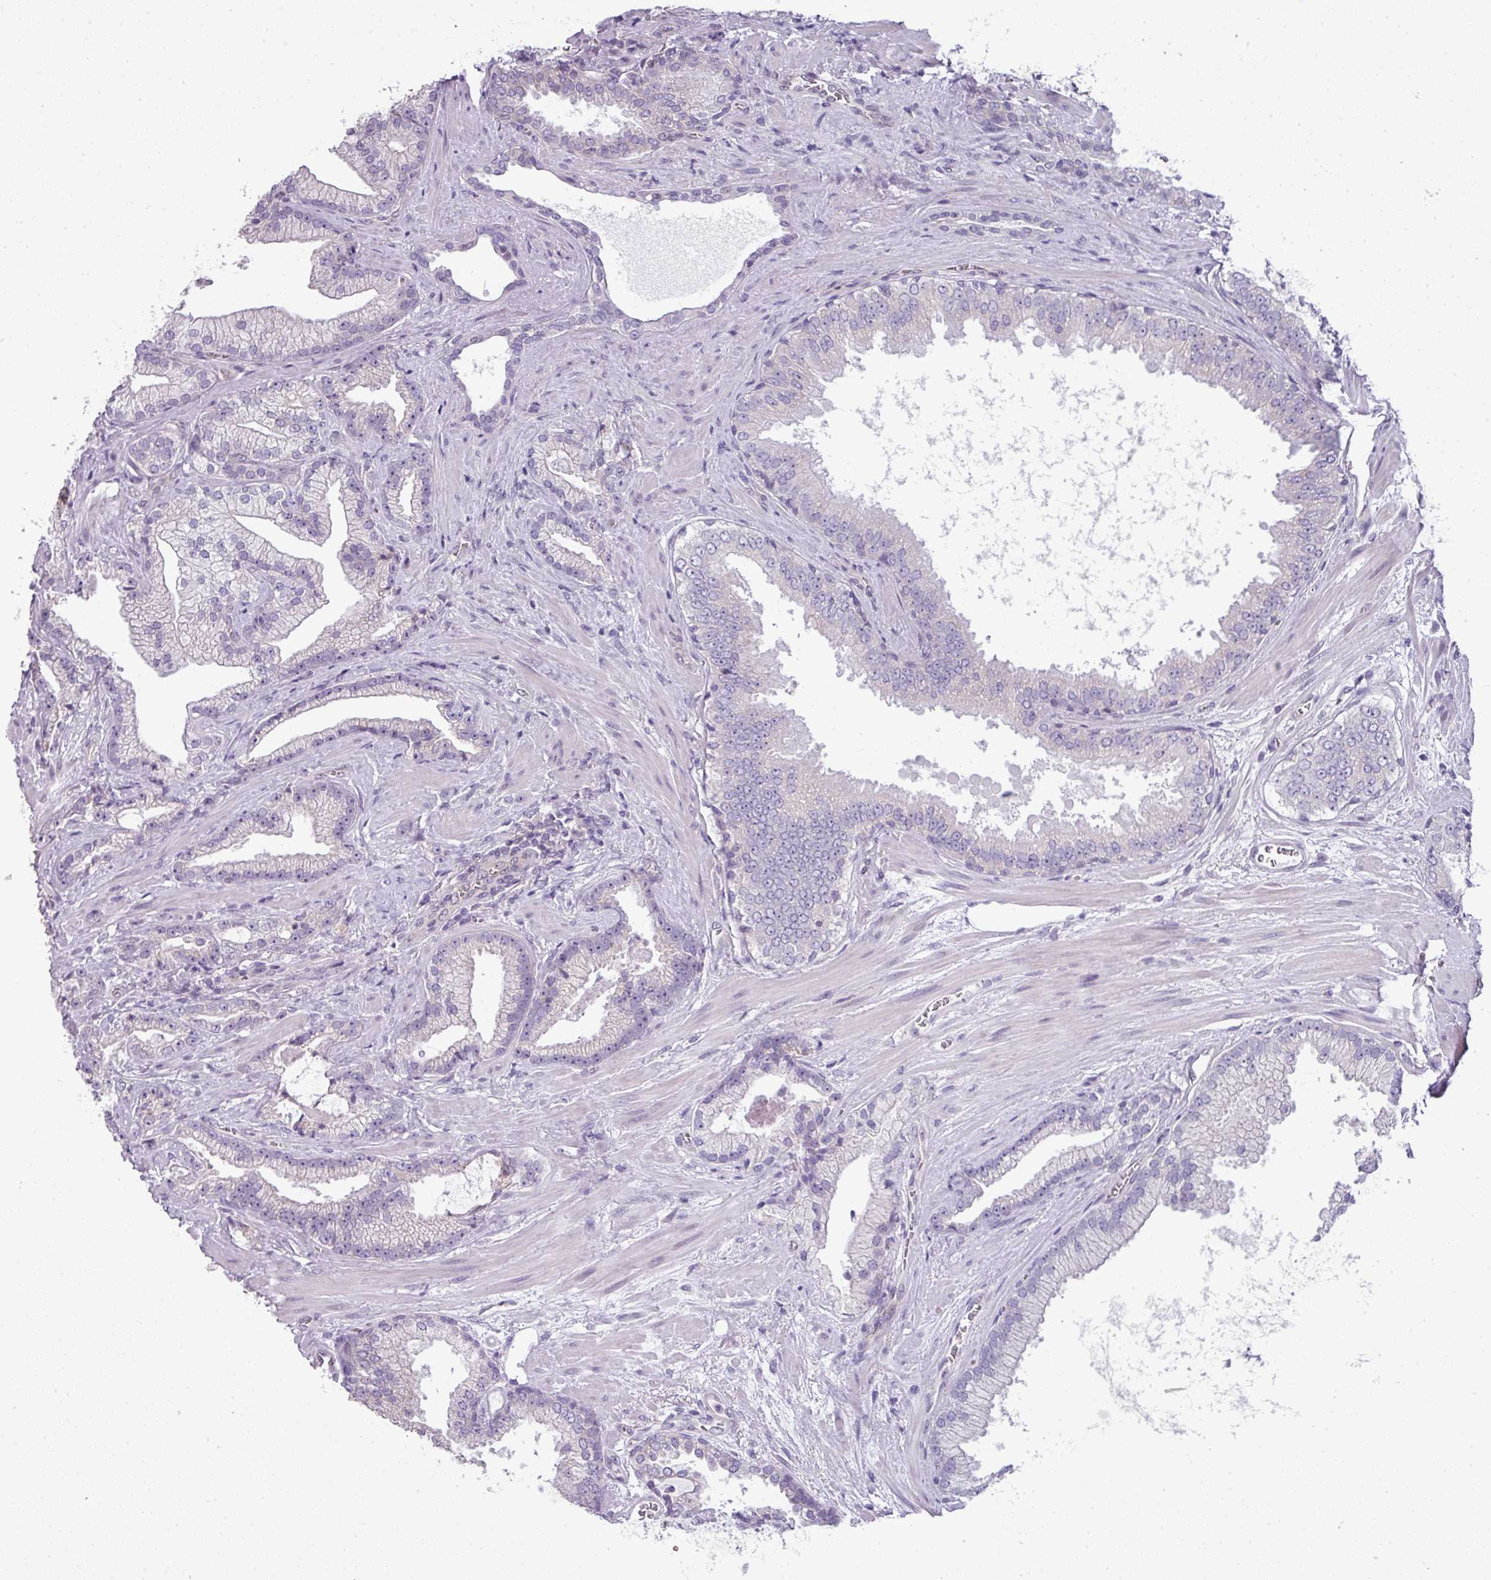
{"staining": {"intensity": "negative", "quantity": "none", "location": "none"}, "tissue": "prostate cancer", "cell_type": "Tumor cells", "image_type": "cancer", "snomed": [{"axis": "morphology", "description": "Adenocarcinoma, High grade"}, {"axis": "topography", "description": "Prostate"}], "caption": "High magnification brightfield microscopy of prostate cancer (adenocarcinoma (high-grade)) stained with DAB (3,3'-diaminobenzidine) (brown) and counterstained with hematoxylin (blue): tumor cells show no significant expression.", "gene": "STAT5A", "patient": {"sex": "male", "age": 68}}